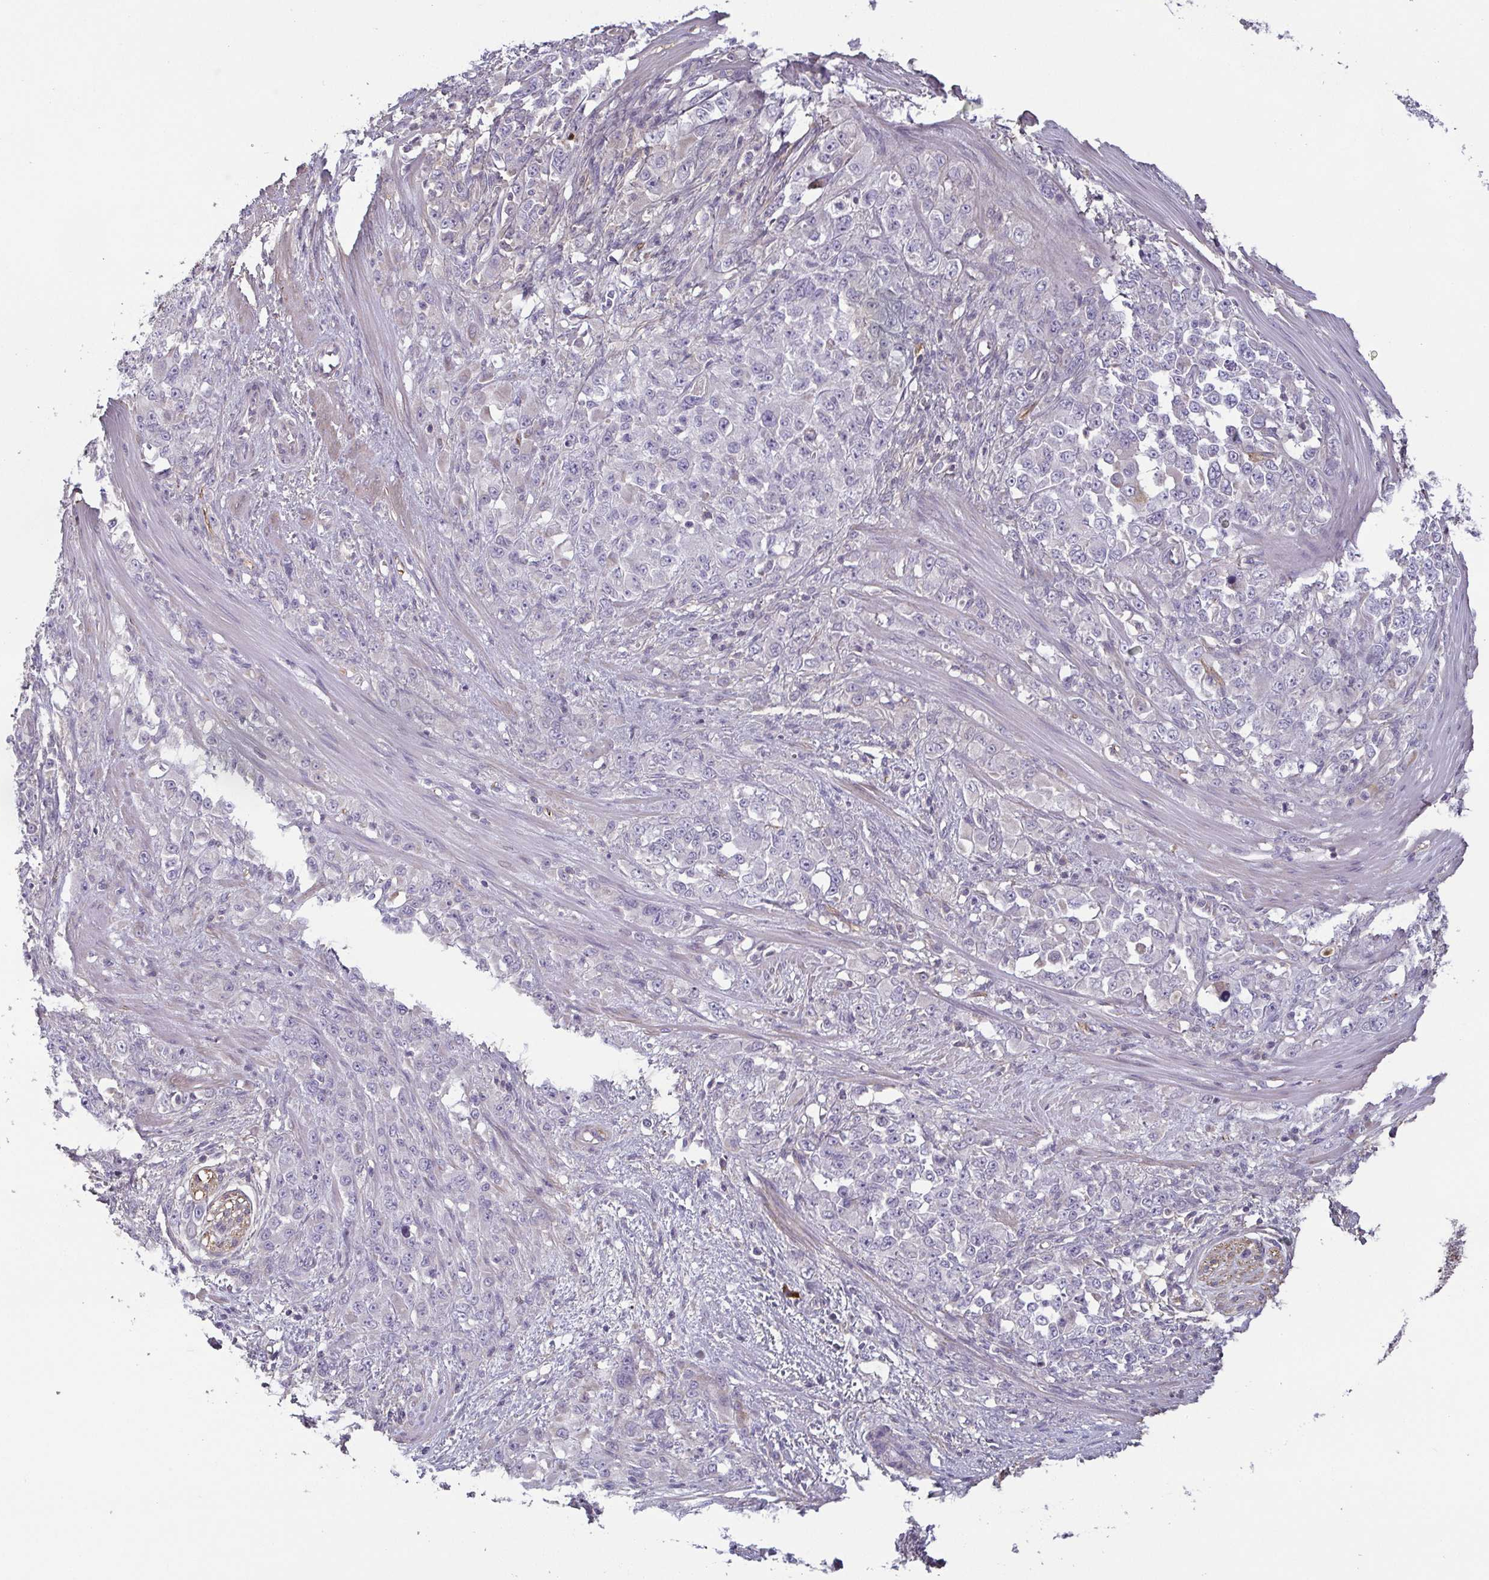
{"staining": {"intensity": "negative", "quantity": "none", "location": "none"}, "tissue": "stomach cancer", "cell_type": "Tumor cells", "image_type": "cancer", "snomed": [{"axis": "morphology", "description": "Adenocarcinoma, NOS"}, {"axis": "topography", "description": "Stomach"}], "caption": "DAB immunohistochemical staining of stomach cancer (adenocarcinoma) demonstrates no significant positivity in tumor cells. (Brightfield microscopy of DAB immunohistochemistry at high magnification).", "gene": "ECM1", "patient": {"sex": "female", "age": 76}}